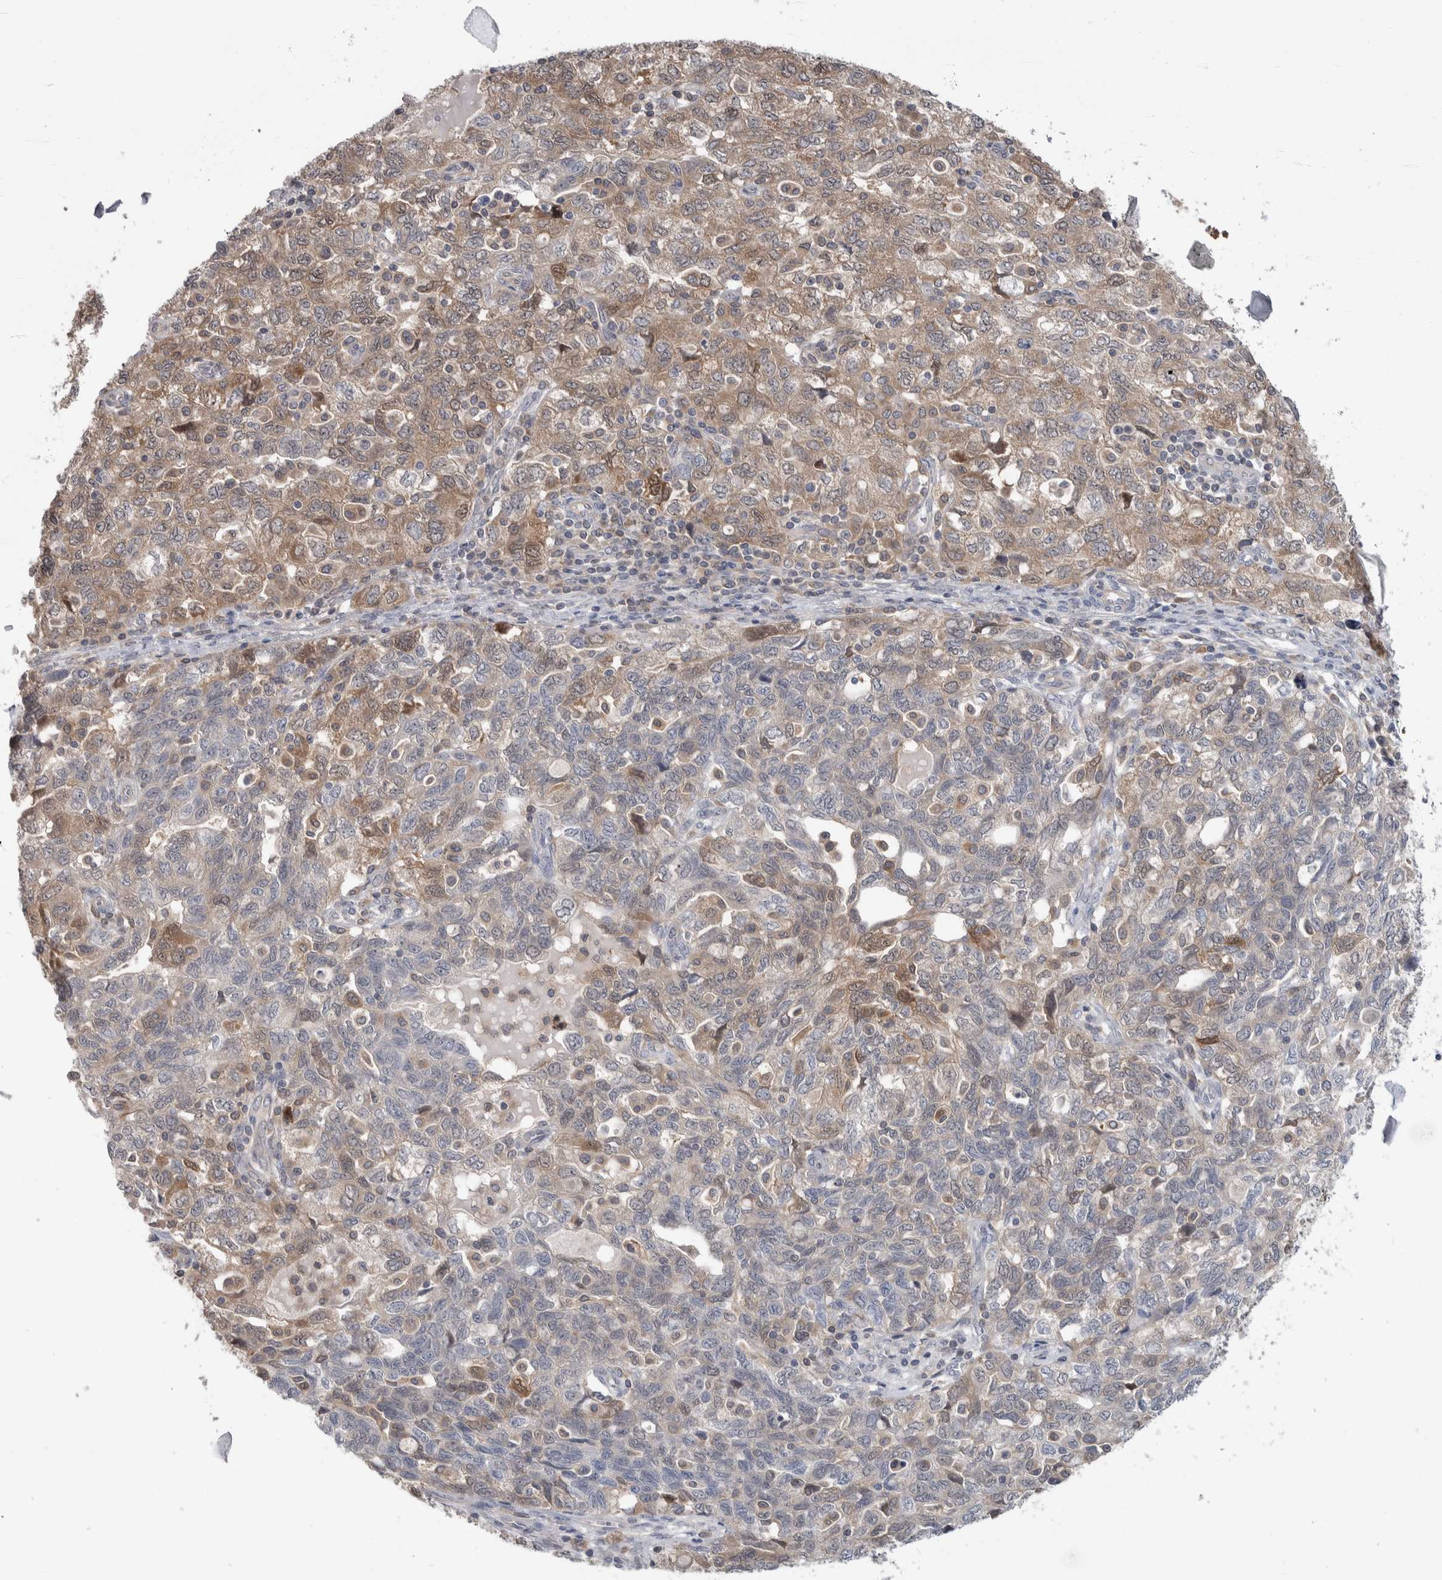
{"staining": {"intensity": "weak", "quantity": ">75%", "location": "cytoplasmic/membranous,nuclear"}, "tissue": "ovarian cancer", "cell_type": "Tumor cells", "image_type": "cancer", "snomed": [{"axis": "morphology", "description": "Carcinoma, NOS"}, {"axis": "morphology", "description": "Cystadenocarcinoma, serous, NOS"}, {"axis": "topography", "description": "Ovary"}], "caption": "Immunohistochemical staining of human ovarian cancer demonstrates low levels of weak cytoplasmic/membranous and nuclear staining in approximately >75% of tumor cells.", "gene": "HTATIP2", "patient": {"sex": "female", "age": 69}}